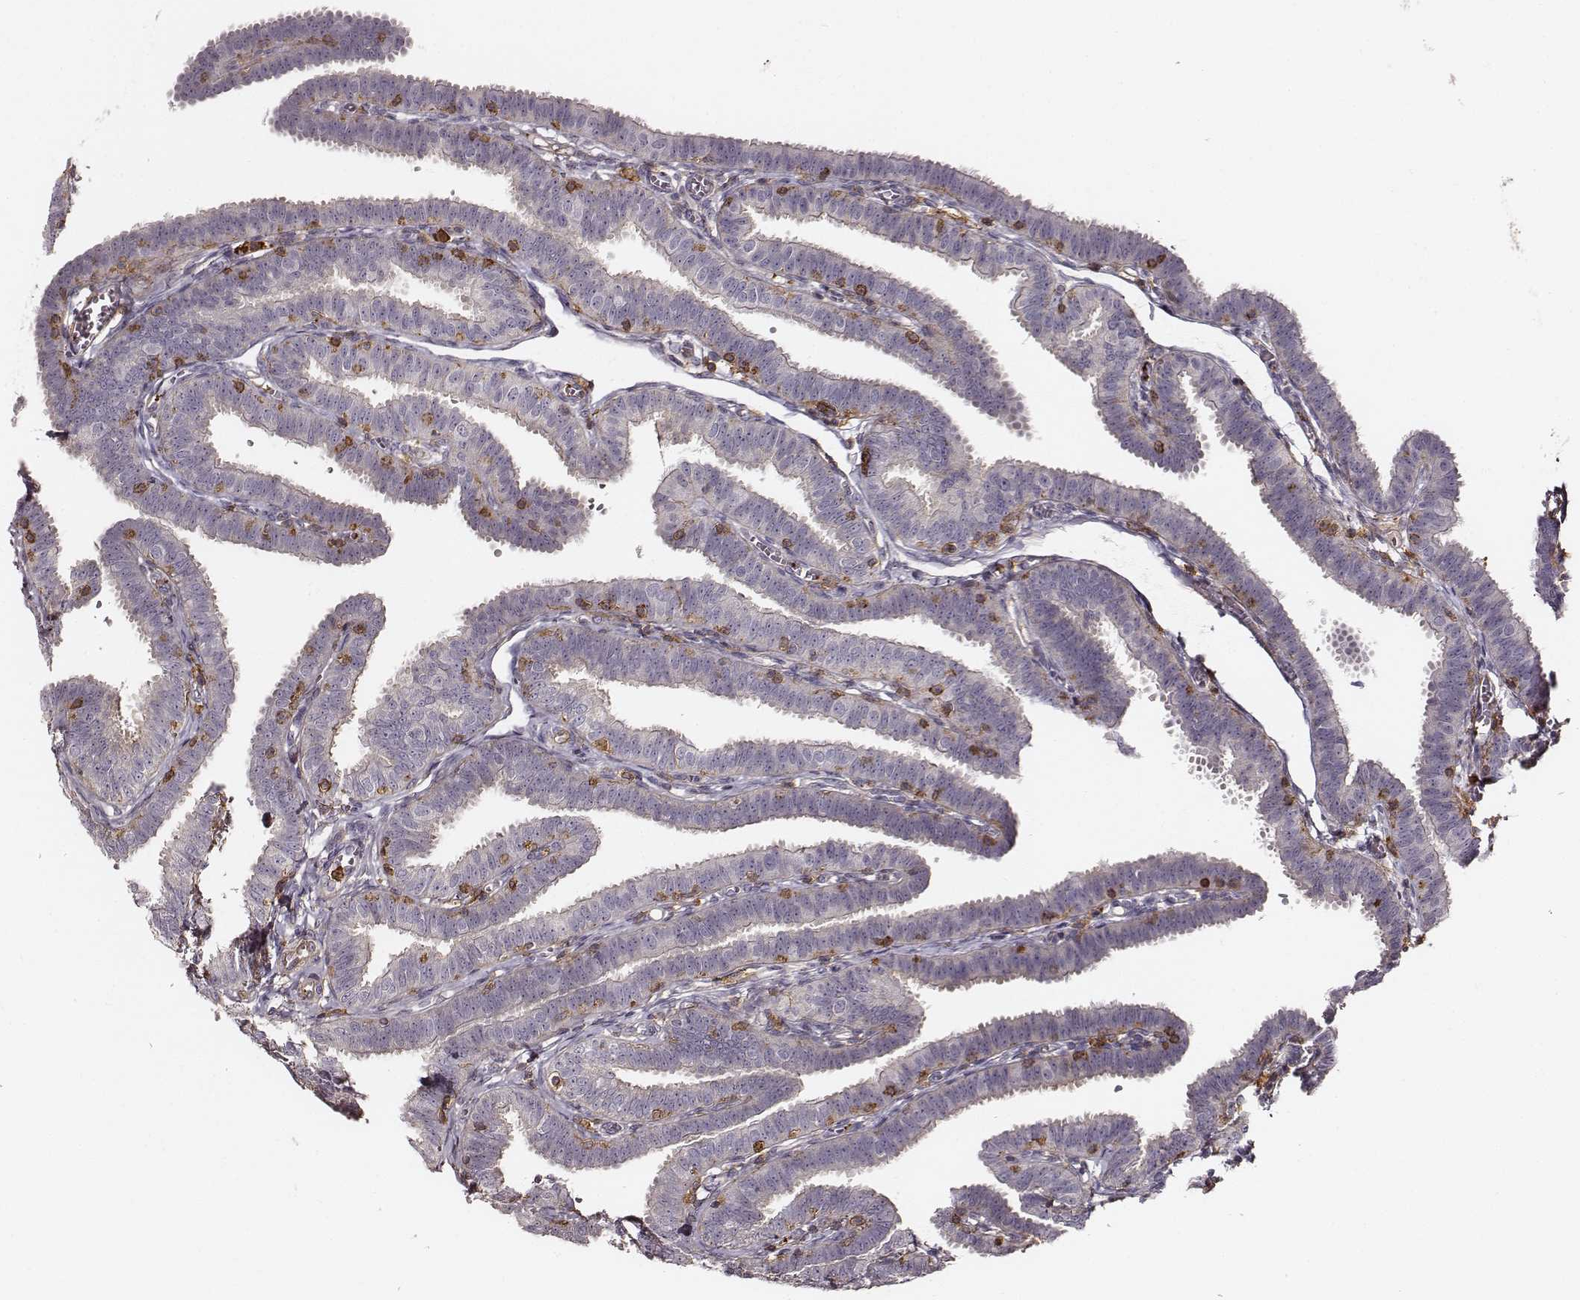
{"staining": {"intensity": "negative", "quantity": "none", "location": "none"}, "tissue": "fallopian tube", "cell_type": "Glandular cells", "image_type": "normal", "snomed": [{"axis": "morphology", "description": "Normal tissue, NOS"}, {"axis": "topography", "description": "Fallopian tube"}], "caption": "DAB (3,3'-diaminobenzidine) immunohistochemical staining of benign human fallopian tube exhibits no significant staining in glandular cells.", "gene": "ZYX", "patient": {"sex": "female", "age": 25}}